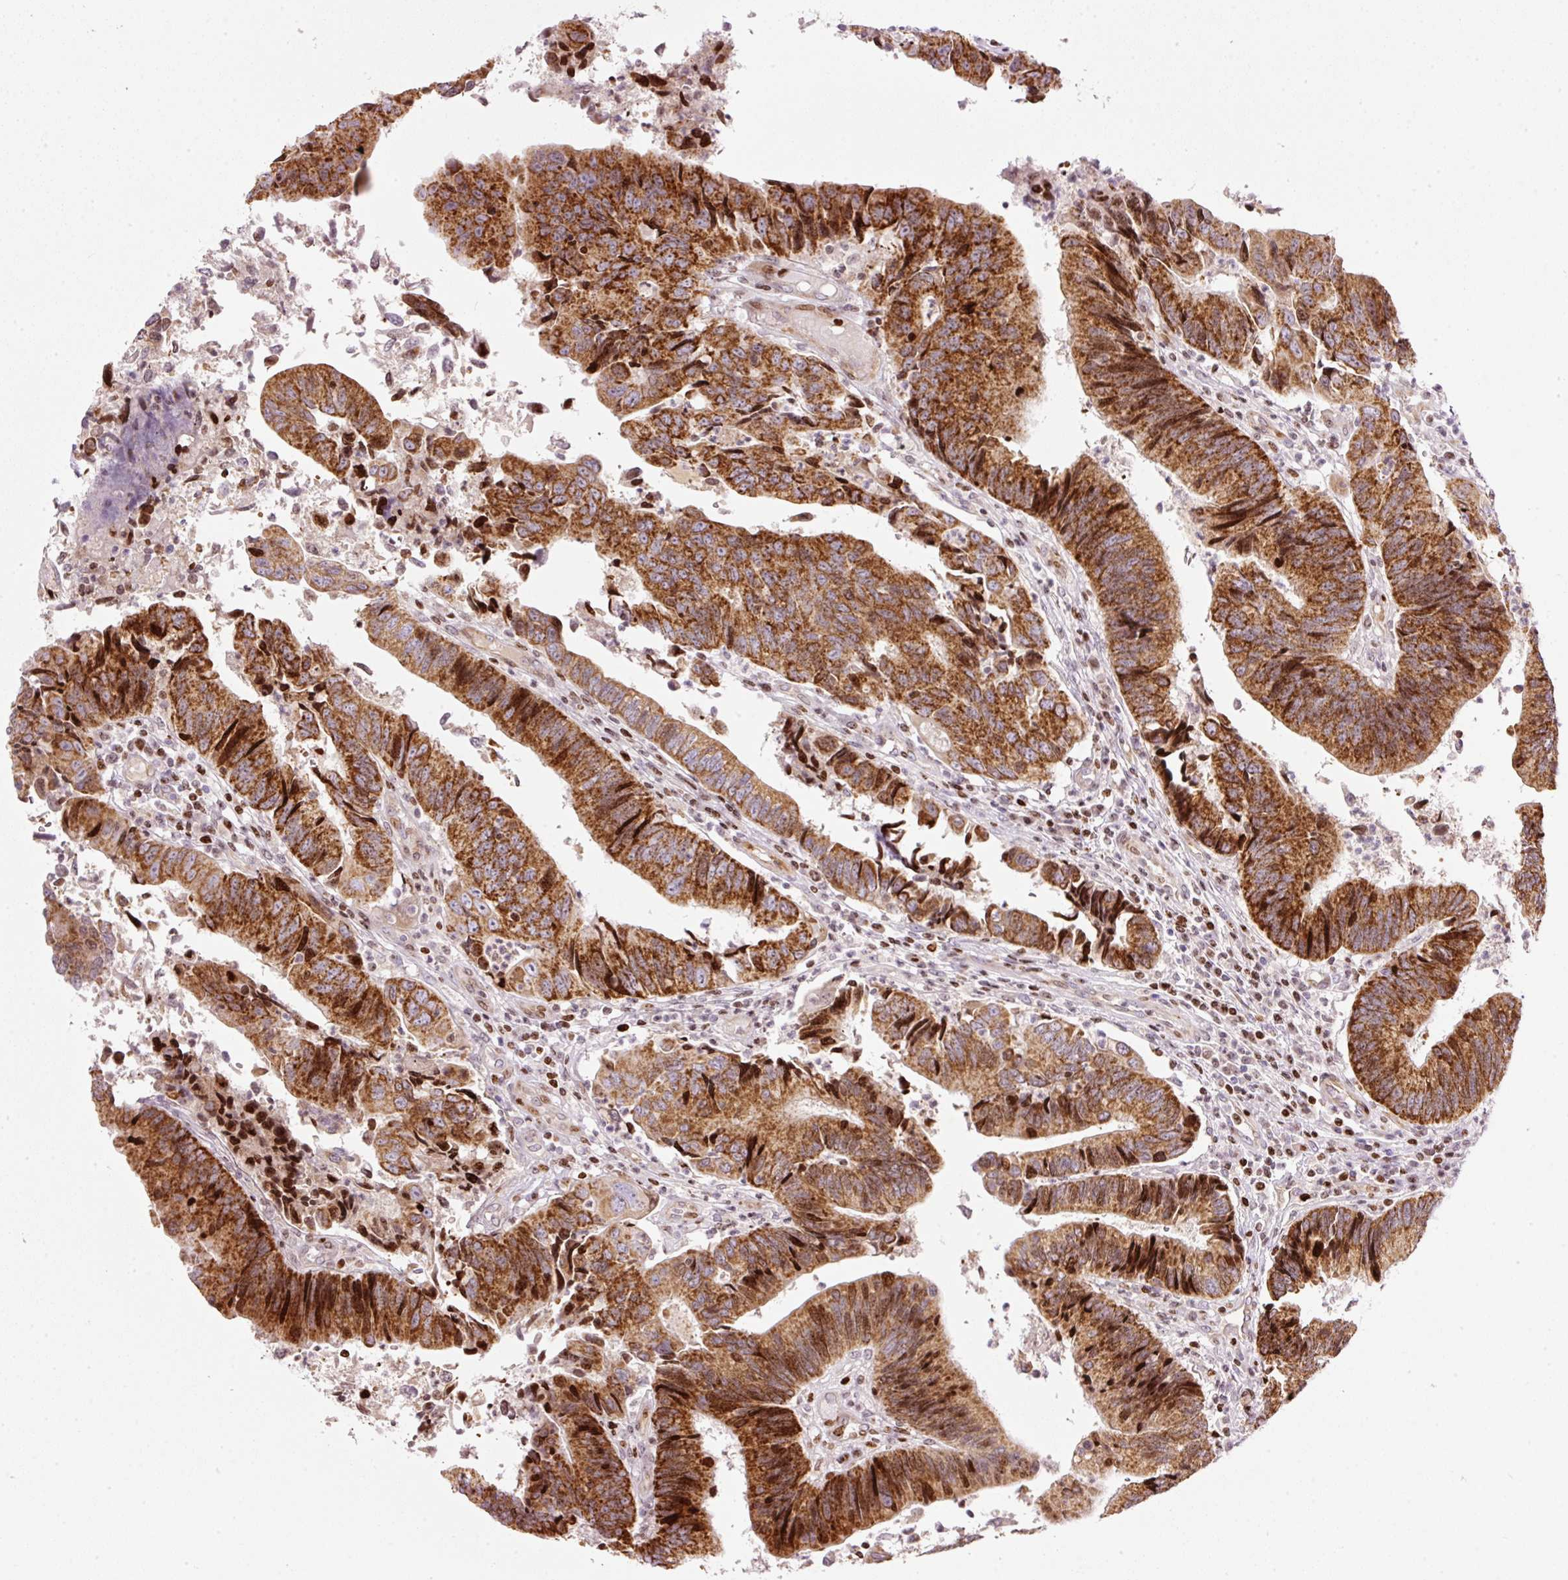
{"staining": {"intensity": "strong", "quantity": ">75%", "location": "cytoplasmic/membranous"}, "tissue": "colorectal cancer", "cell_type": "Tumor cells", "image_type": "cancer", "snomed": [{"axis": "morphology", "description": "Adenocarcinoma, NOS"}, {"axis": "topography", "description": "Colon"}], "caption": "Immunohistochemistry (IHC) staining of colorectal adenocarcinoma, which shows high levels of strong cytoplasmic/membranous positivity in about >75% of tumor cells indicating strong cytoplasmic/membranous protein positivity. The staining was performed using DAB (3,3'-diaminobenzidine) (brown) for protein detection and nuclei were counterstained in hematoxylin (blue).", "gene": "TMEM8B", "patient": {"sex": "female", "age": 67}}